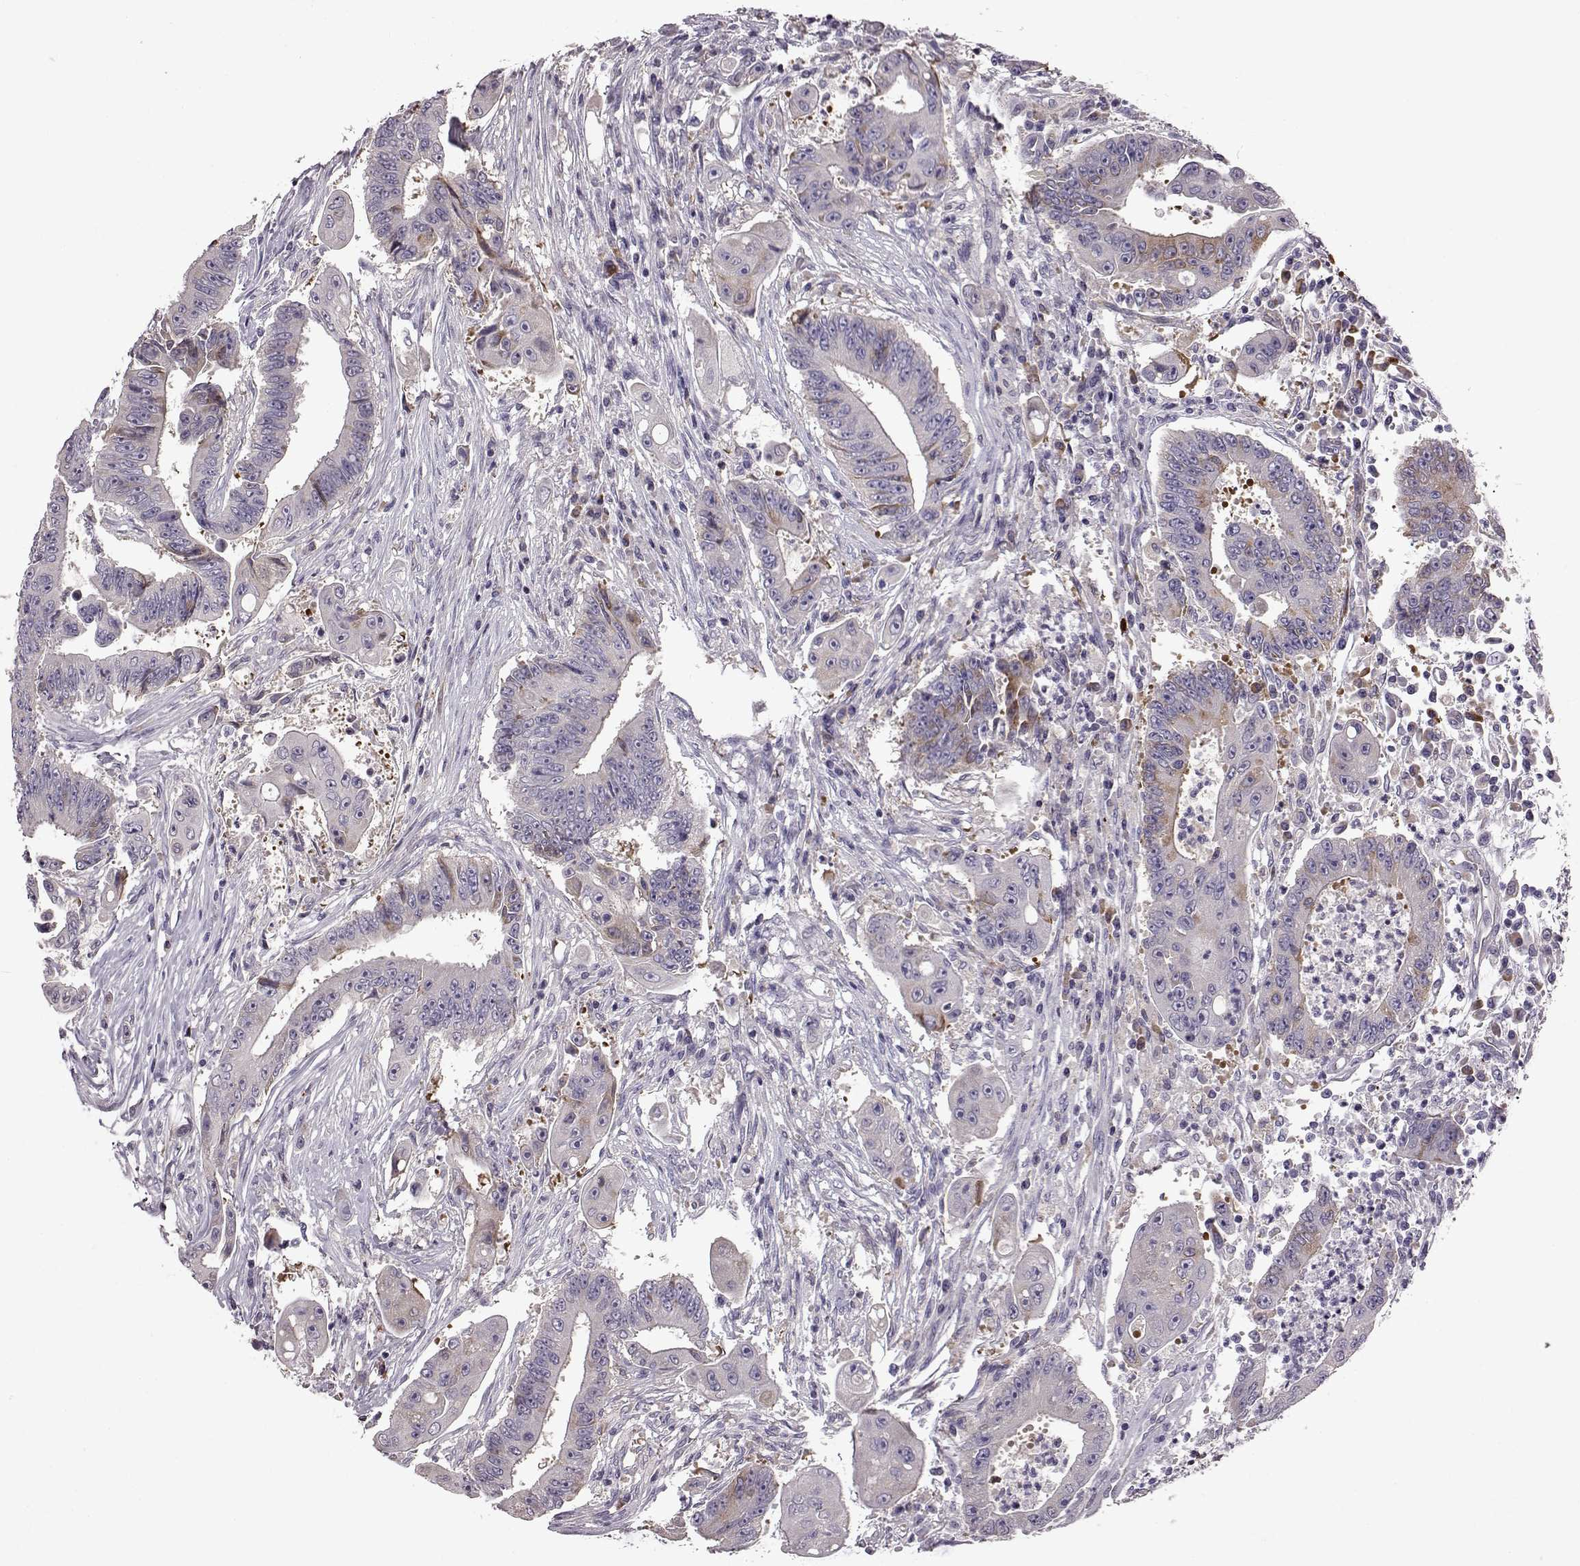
{"staining": {"intensity": "negative", "quantity": "none", "location": "none"}, "tissue": "colorectal cancer", "cell_type": "Tumor cells", "image_type": "cancer", "snomed": [{"axis": "morphology", "description": "Adenocarcinoma, NOS"}, {"axis": "topography", "description": "Rectum"}], "caption": "This is an immunohistochemistry image of human adenocarcinoma (colorectal). There is no positivity in tumor cells.", "gene": "ADGRG2", "patient": {"sex": "male", "age": 54}}